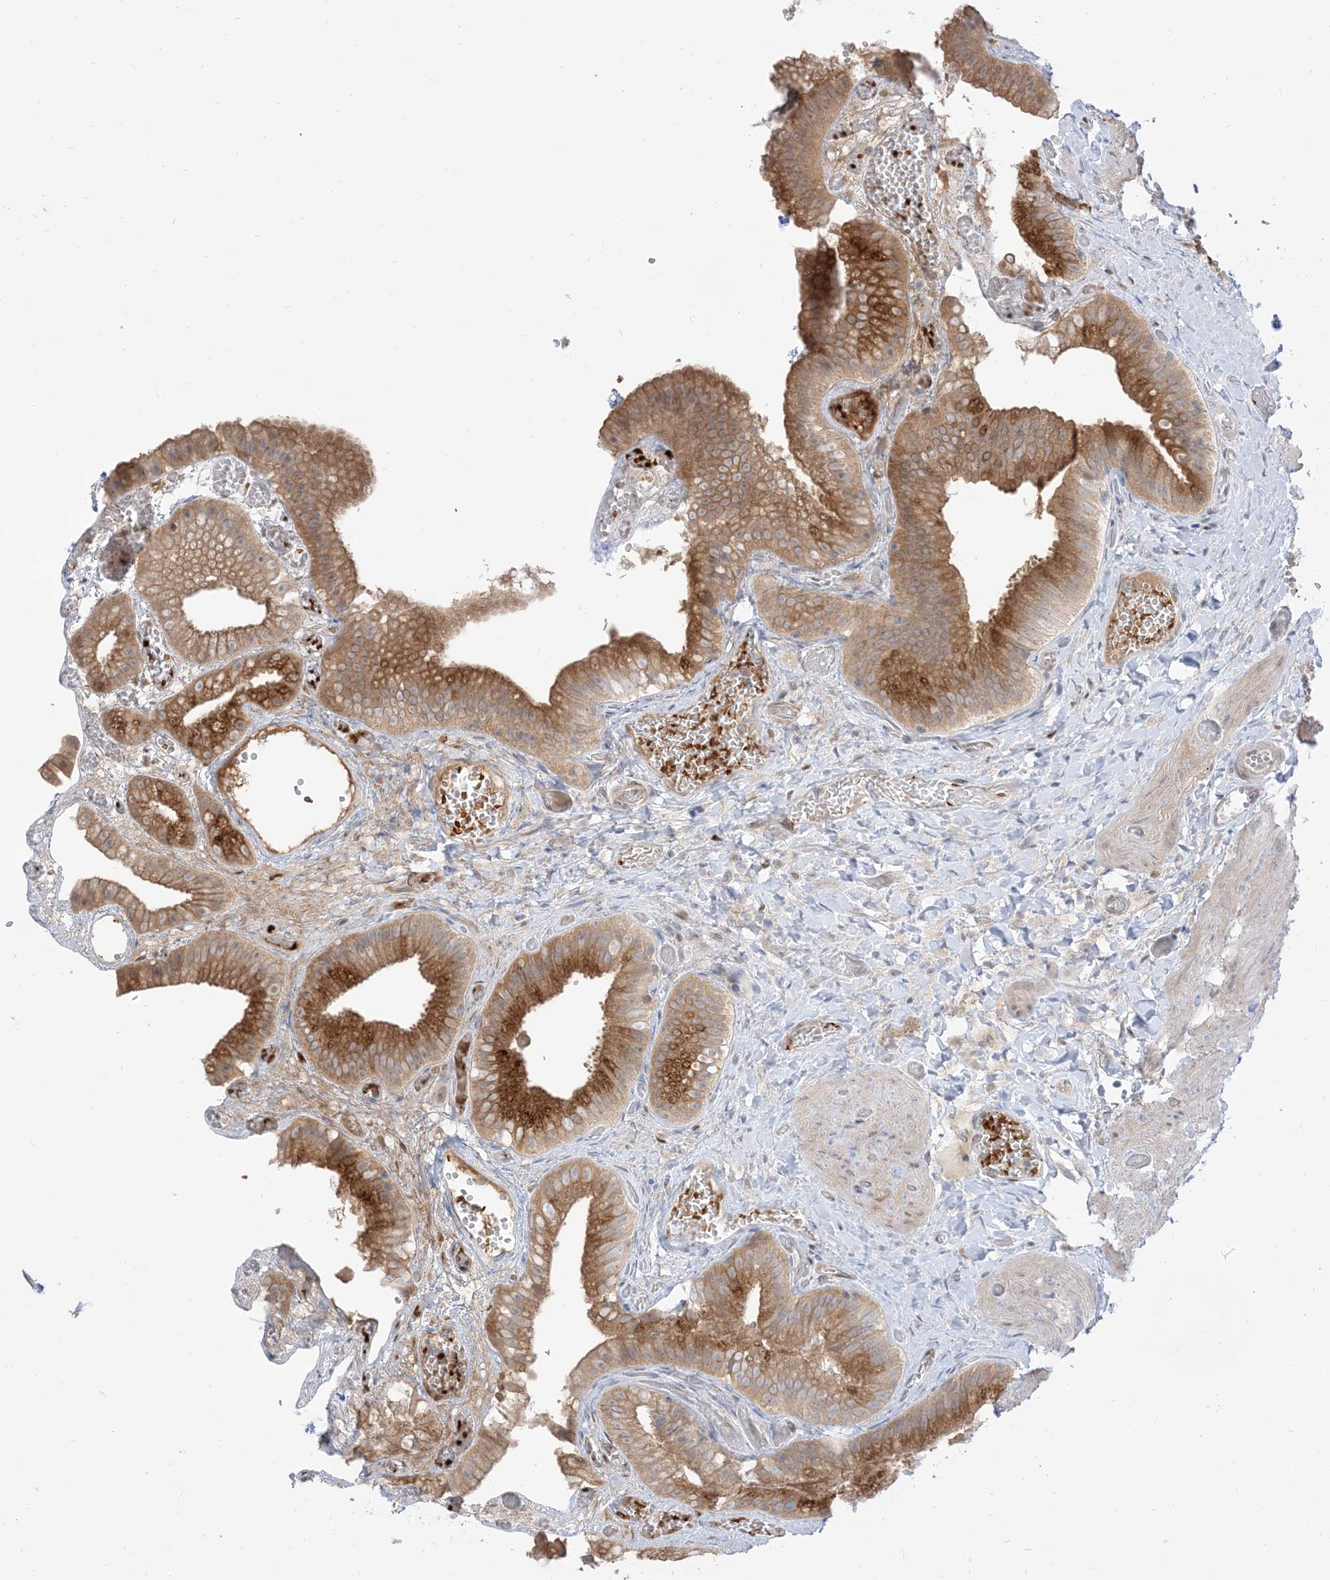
{"staining": {"intensity": "moderate", "quantity": ">75%", "location": "cytoplasmic/membranous"}, "tissue": "gallbladder", "cell_type": "Glandular cells", "image_type": "normal", "snomed": [{"axis": "morphology", "description": "Normal tissue, NOS"}, {"axis": "topography", "description": "Gallbladder"}], "caption": "Glandular cells demonstrate medium levels of moderate cytoplasmic/membranous staining in about >75% of cells in unremarkable gallbladder. (Brightfield microscopy of DAB IHC at high magnification).", "gene": "RIN1", "patient": {"sex": "female", "age": 64}}